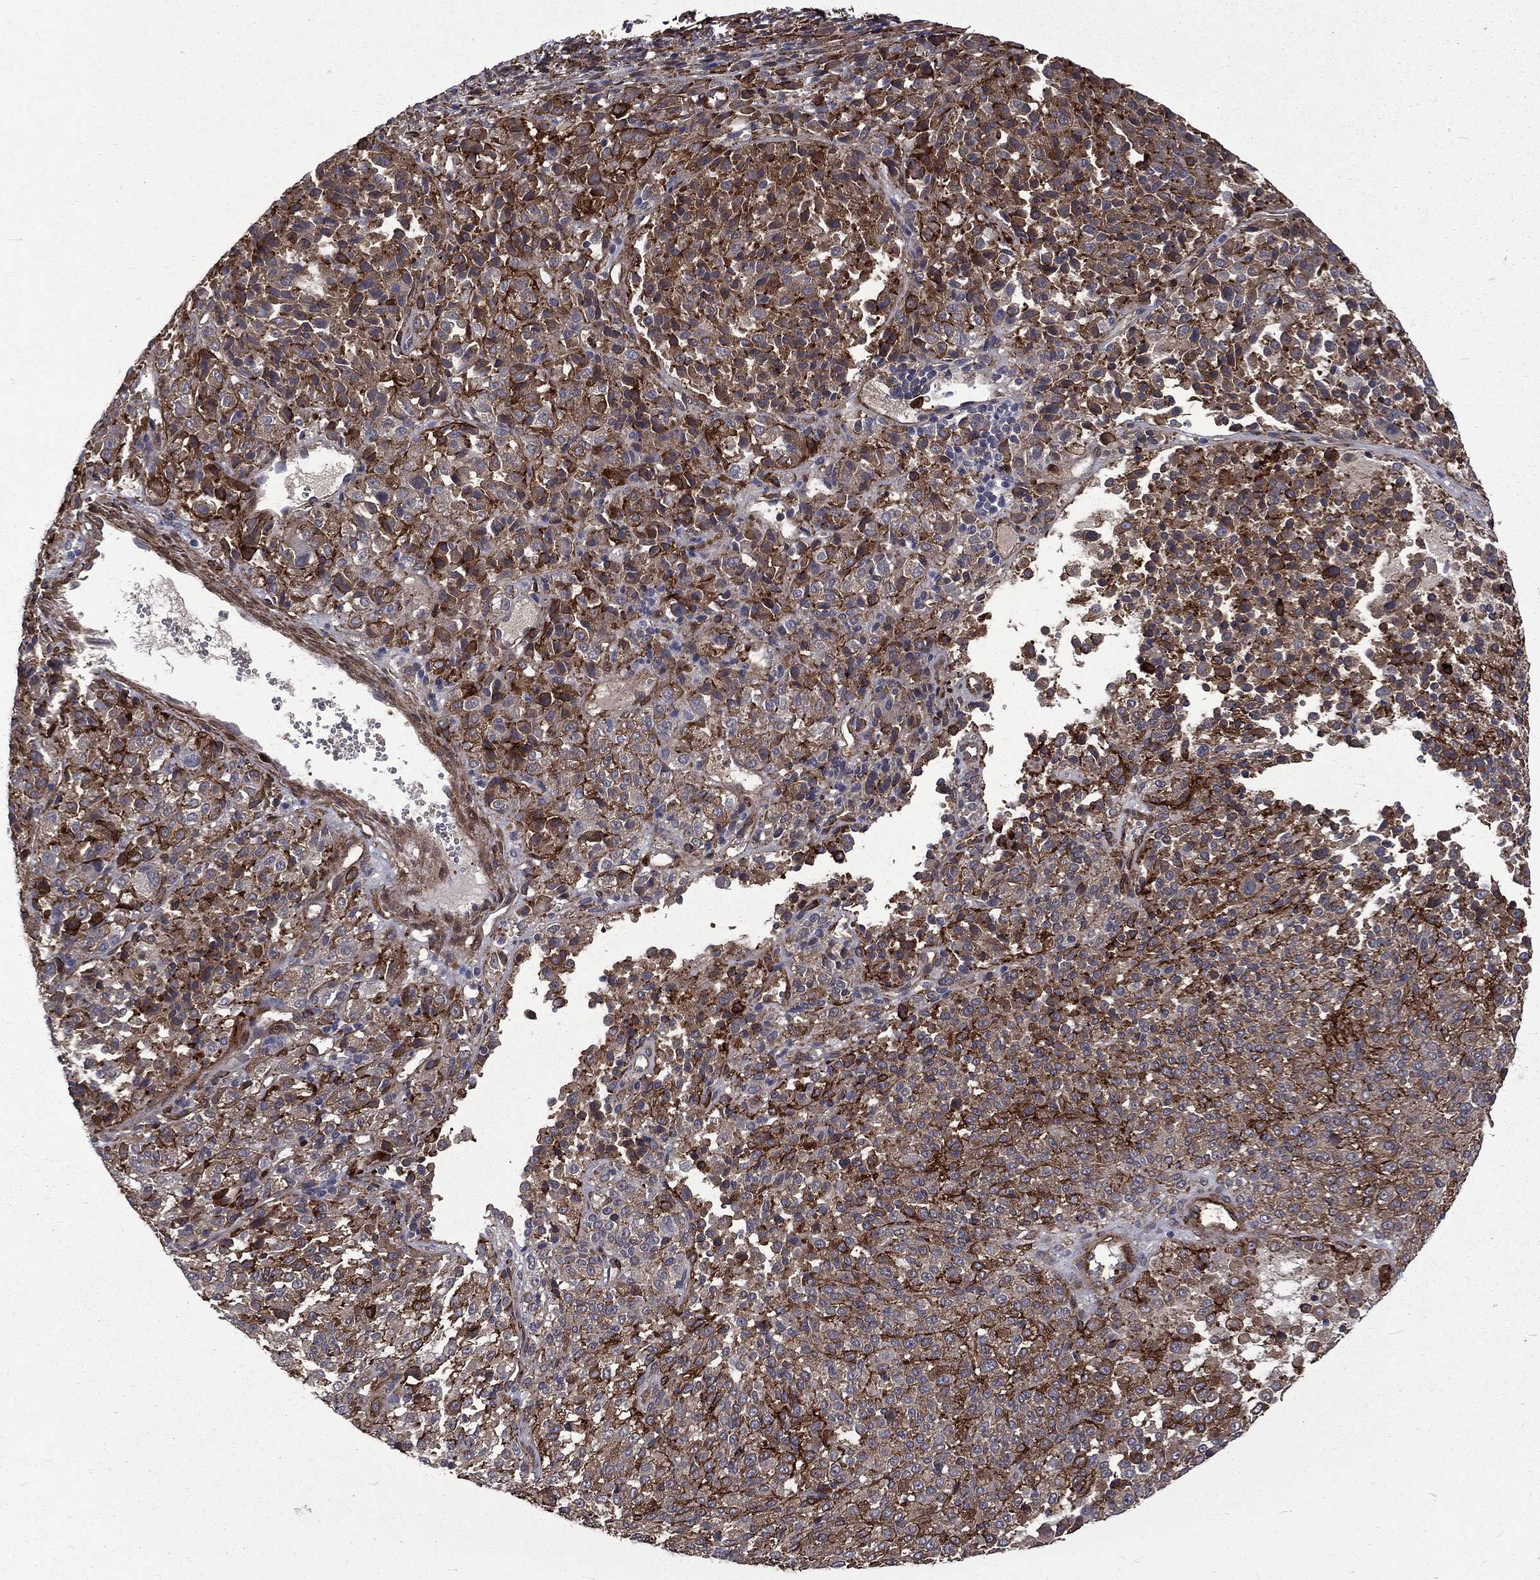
{"staining": {"intensity": "moderate", "quantity": "<25%", "location": "cytoplasmic/membranous"}, "tissue": "melanoma", "cell_type": "Tumor cells", "image_type": "cancer", "snomed": [{"axis": "morphology", "description": "Malignant melanoma, Metastatic site"}, {"axis": "topography", "description": "Brain"}], "caption": "Protein staining by IHC exhibits moderate cytoplasmic/membranous expression in about <25% of tumor cells in malignant melanoma (metastatic site).", "gene": "PPFIBP1", "patient": {"sex": "female", "age": 56}}